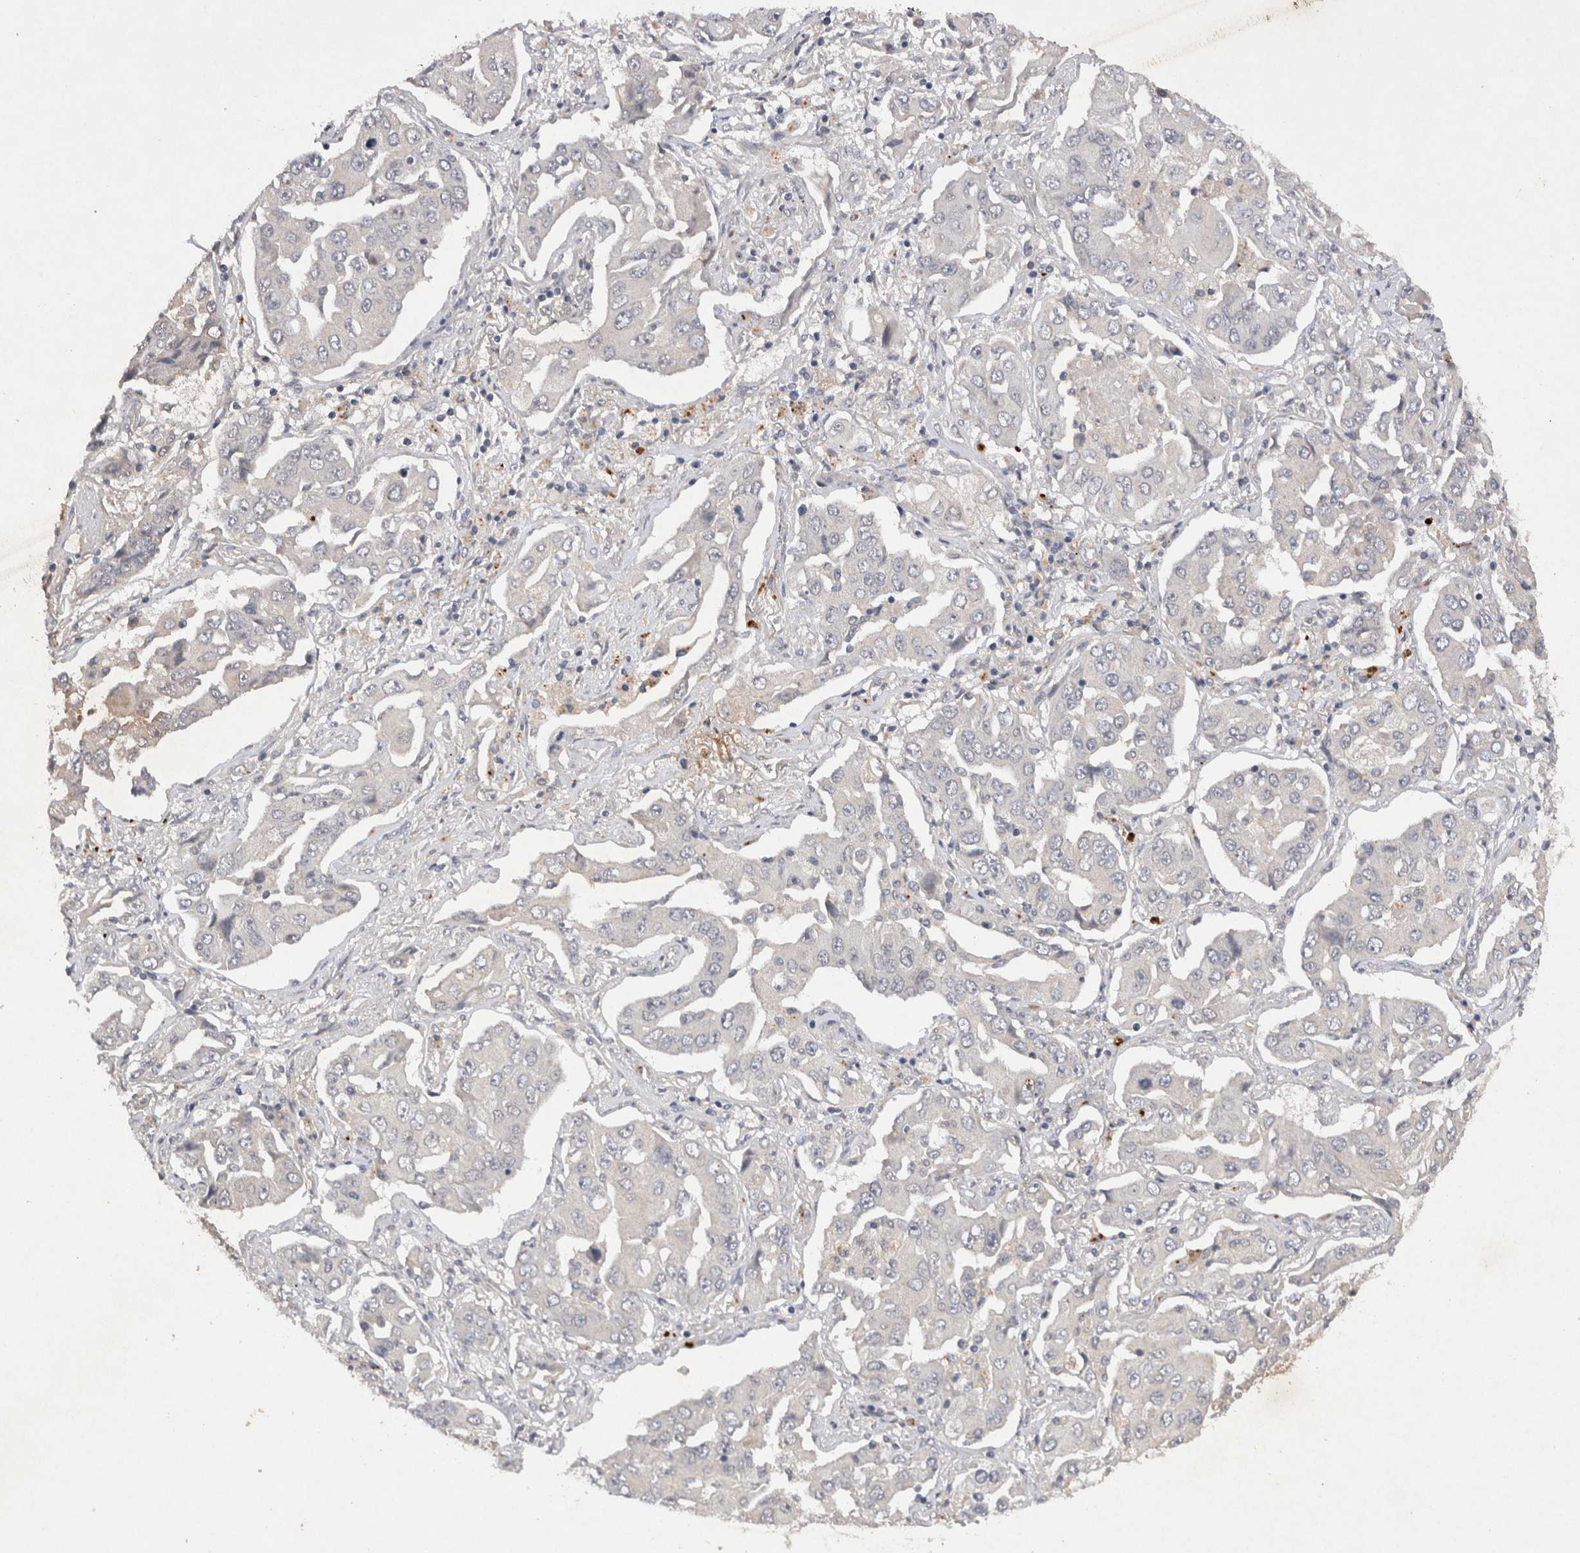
{"staining": {"intensity": "negative", "quantity": "none", "location": "none"}, "tissue": "lung cancer", "cell_type": "Tumor cells", "image_type": "cancer", "snomed": [{"axis": "morphology", "description": "Adenocarcinoma, NOS"}, {"axis": "topography", "description": "Lung"}], "caption": "Immunohistochemistry photomicrograph of neoplastic tissue: human adenocarcinoma (lung) stained with DAB reveals no significant protein expression in tumor cells.", "gene": "RASSF3", "patient": {"sex": "female", "age": 65}}